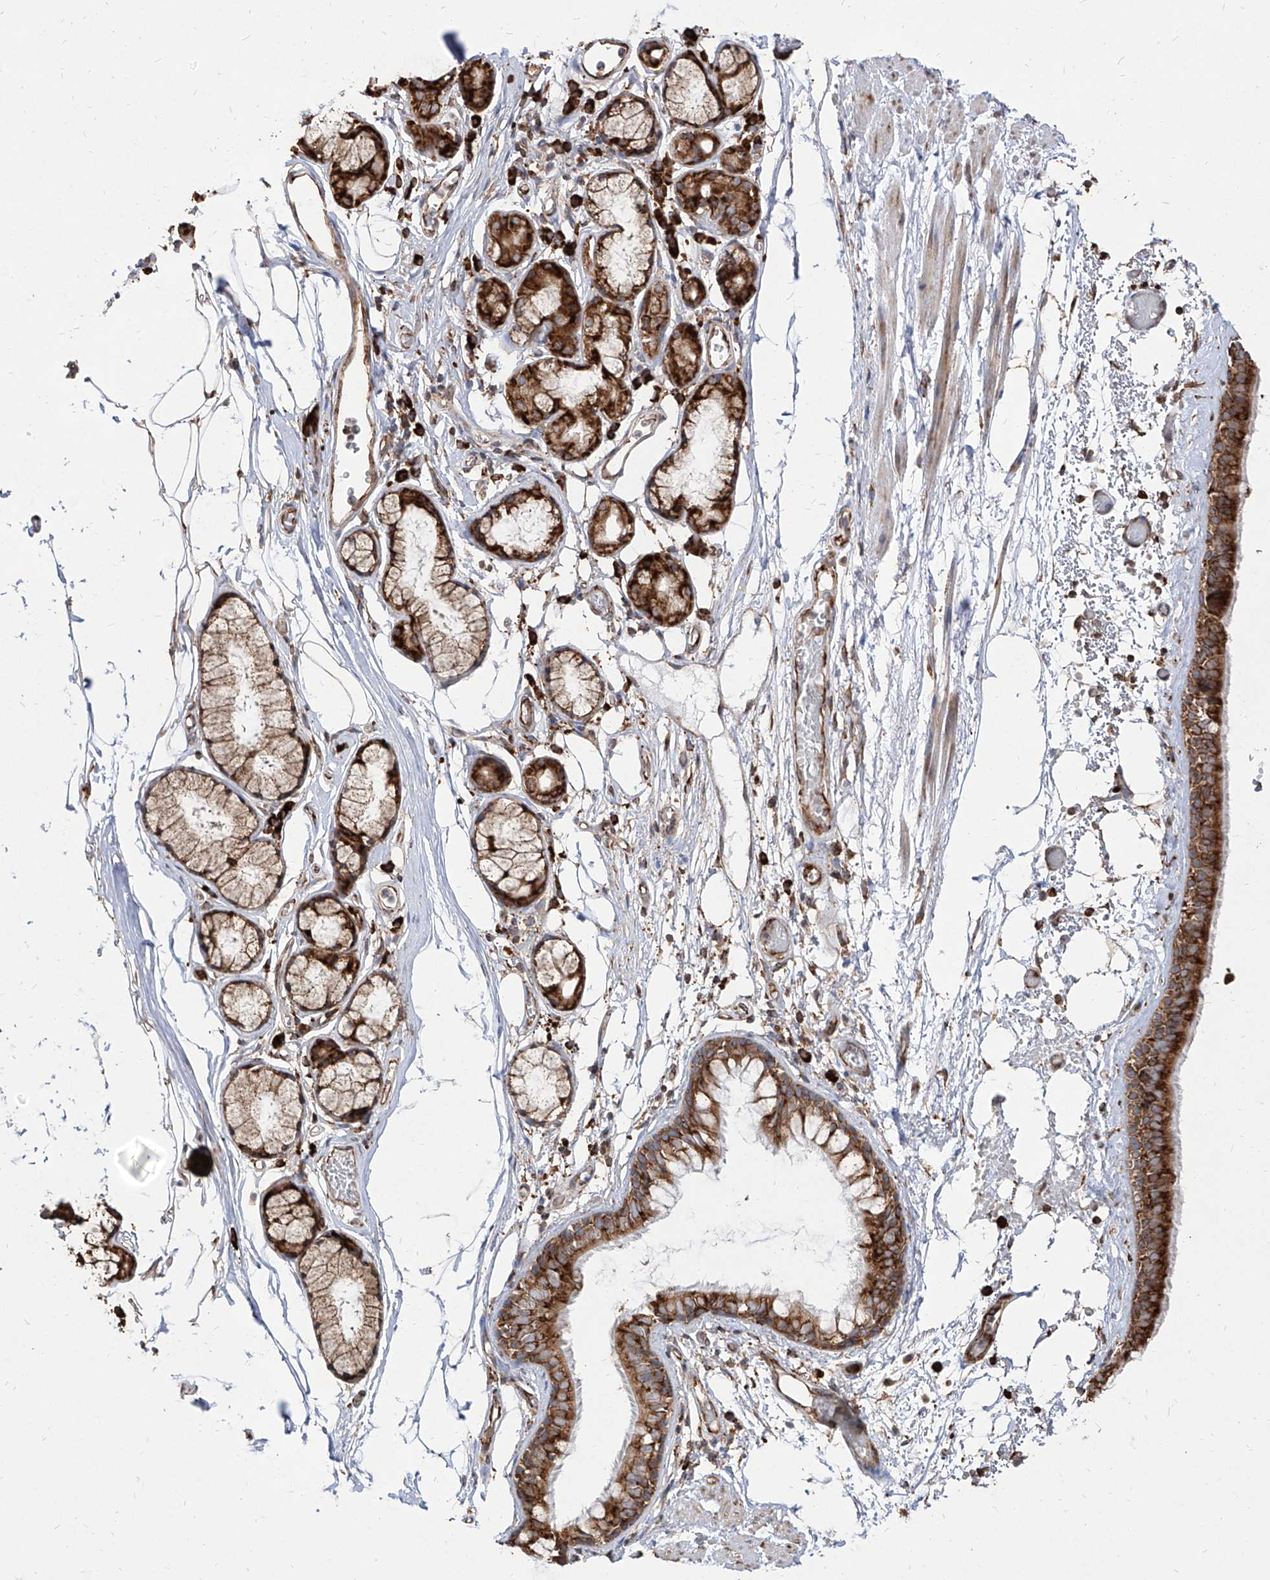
{"staining": {"intensity": "strong", "quantity": ">75%", "location": "cytoplasmic/membranous"}, "tissue": "bronchus", "cell_type": "Respiratory epithelial cells", "image_type": "normal", "snomed": [{"axis": "morphology", "description": "Normal tissue, NOS"}, {"axis": "topography", "description": "Bronchus"}, {"axis": "topography", "description": "Lung"}], "caption": "IHC photomicrograph of unremarkable bronchus stained for a protein (brown), which exhibits high levels of strong cytoplasmic/membranous staining in about >75% of respiratory epithelial cells.", "gene": "RPS25", "patient": {"sex": "male", "age": 56}}